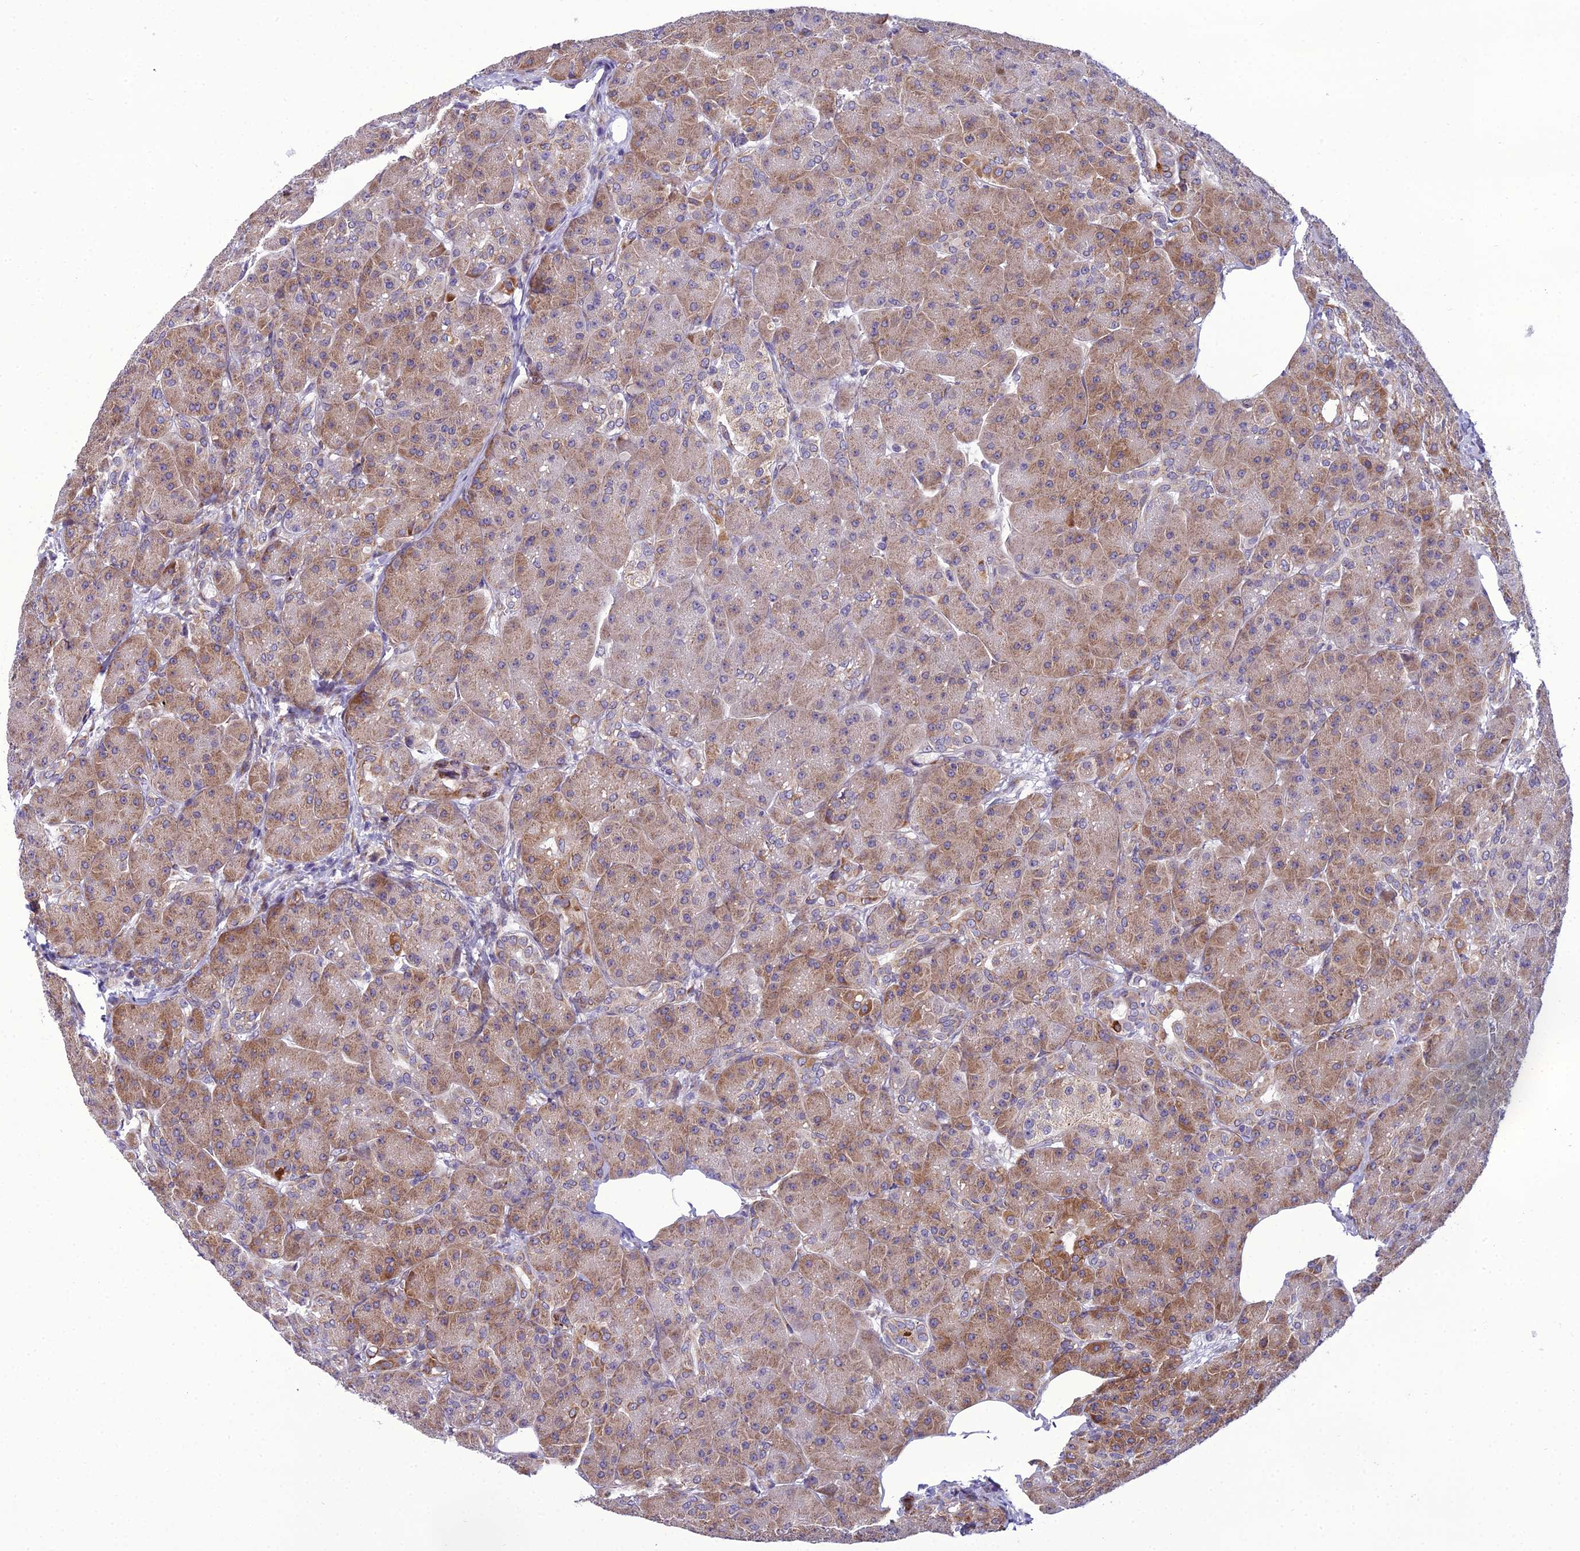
{"staining": {"intensity": "moderate", "quantity": "25%-75%", "location": "cytoplasmic/membranous"}, "tissue": "pancreas", "cell_type": "Exocrine glandular cells", "image_type": "normal", "snomed": [{"axis": "morphology", "description": "Normal tissue, NOS"}, {"axis": "topography", "description": "Pancreas"}], "caption": "Protein staining of normal pancreas demonstrates moderate cytoplasmic/membranous staining in approximately 25%-75% of exocrine glandular cells.", "gene": "NODAL", "patient": {"sex": "male", "age": 63}}